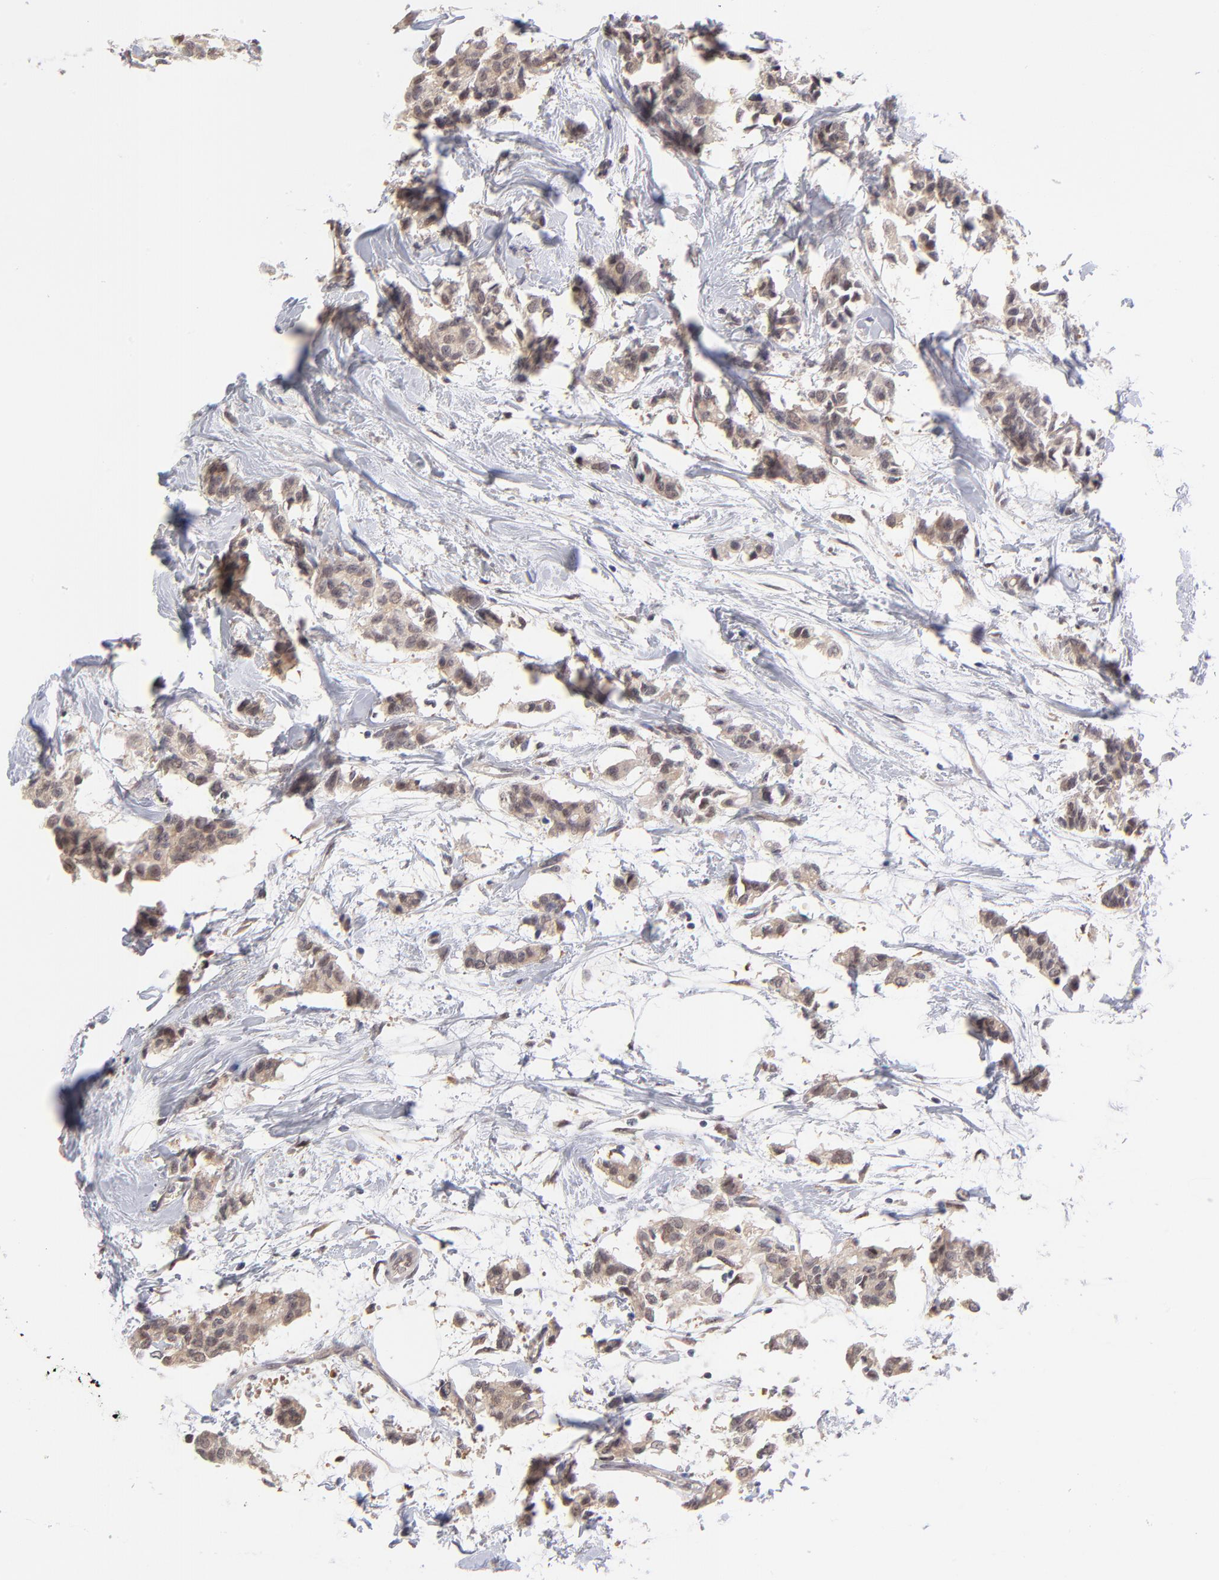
{"staining": {"intensity": "moderate", "quantity": ">75%", "location": "cytoplasmic/membranous"}, "tissue": "breast cancer", "cell_type": "Tumor cells", "image_type": "cancer", "snomed": [{"axis": "morphology", "description": "Duct carcinoma"}, {"axis": "topography", "description": "Breast"}], "caption": "A brown stain shows moderate cytoplasmic/membranous staining of a protein in breast cancer (invasive ductal carcinoma) tumor cells.", "gene": "UBE2E3", "patient": {"sex": "female", "age": 84}}